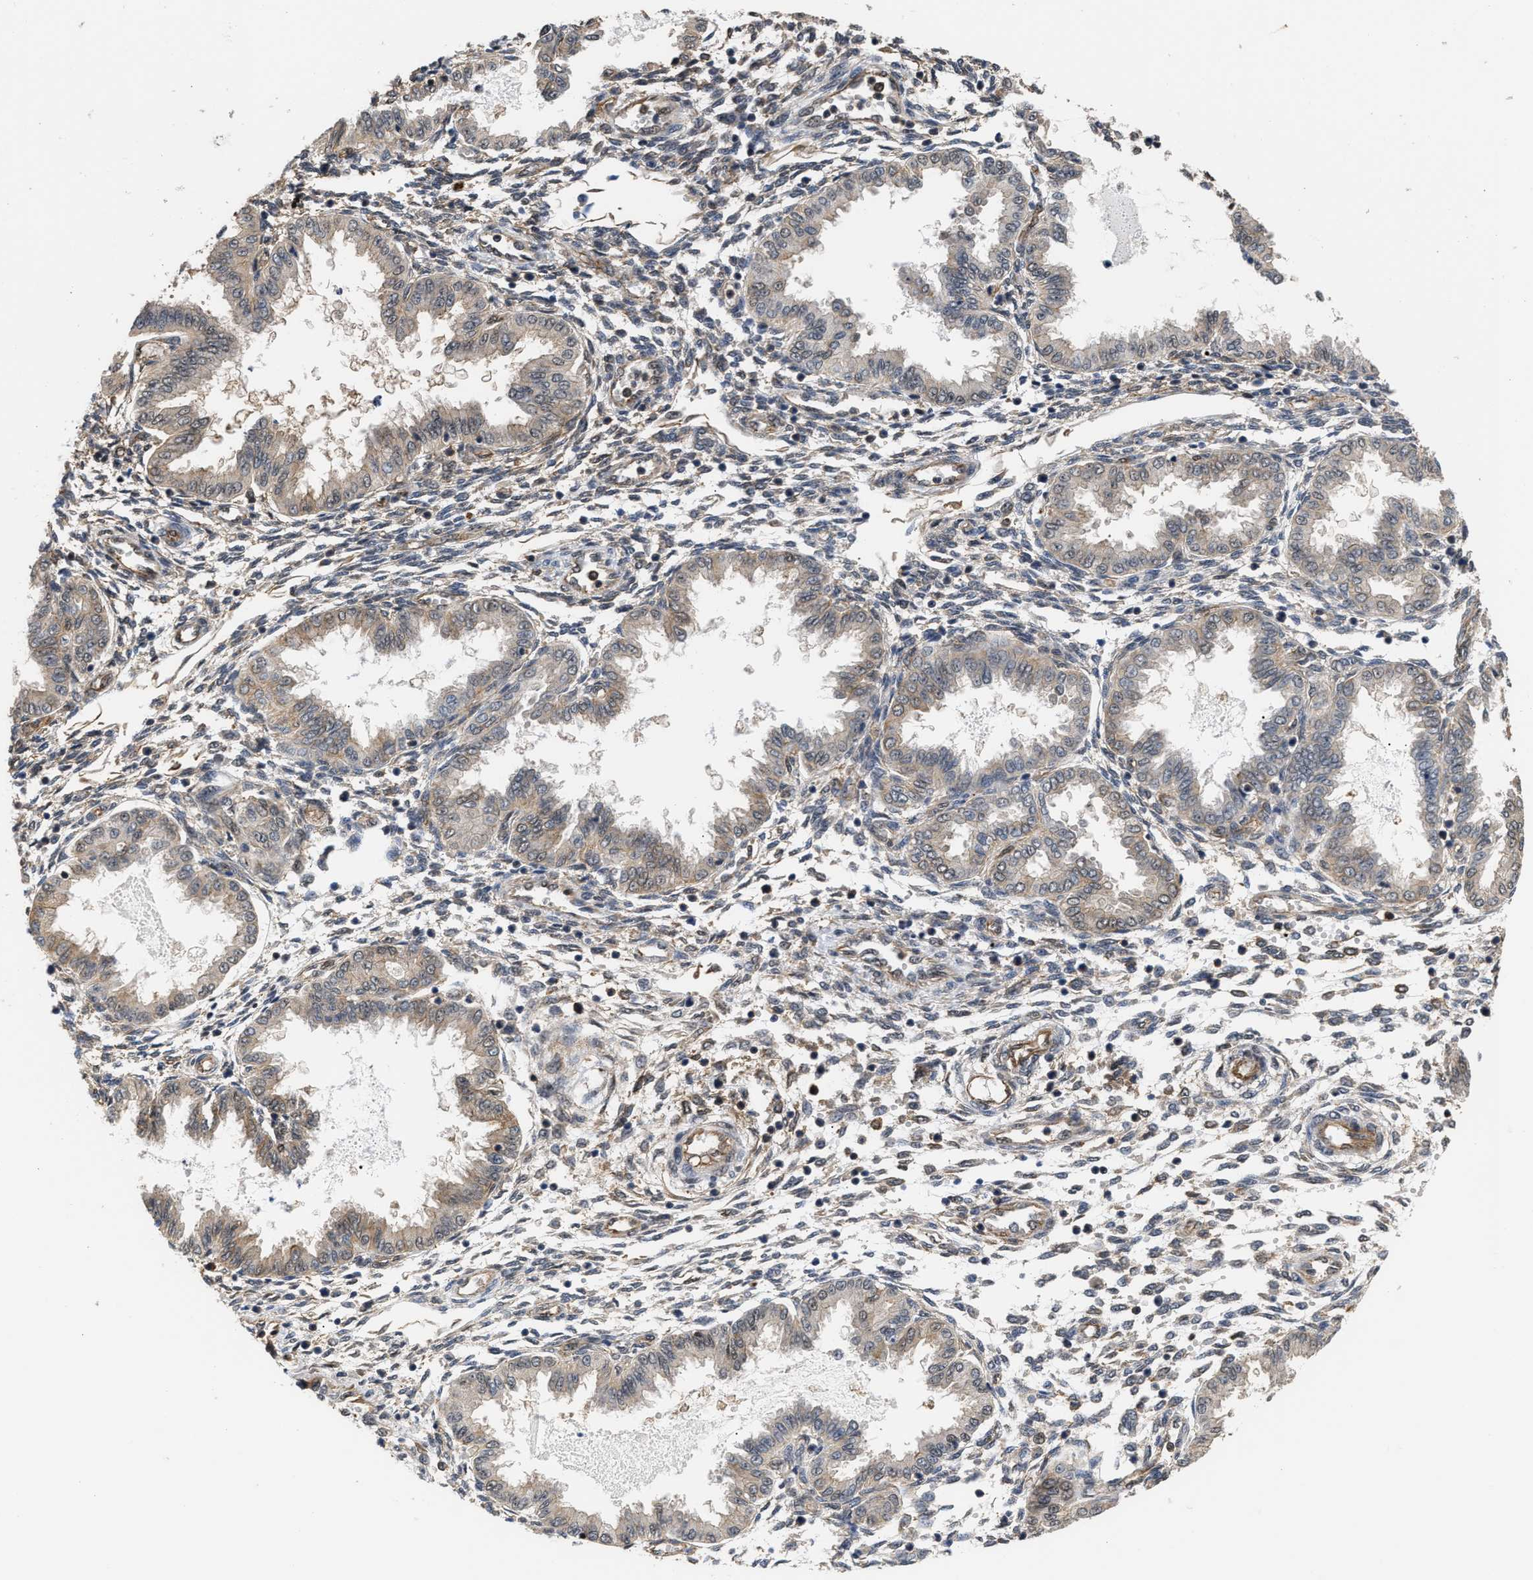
{"staining": {"intensity": "weak", "quantity": "25%-75%", "location": "nuclear"}, "tissue": "endometrium", "cell_type": "Cells in endometrial stroma", "image_type": "normal", "snomed": [{"axis": "morphology", "description": "Normal tissue, NOS"}, {"axis": "topography", "description": "Endometrium"}], "caption": "Immunohistochemical staining of normal human endometrium displays 25%-75% levels of weak nuclear protein staining in approximately 25%-75% of cells in endometrial stroma.", "gene": "SCAI", "patient": {"sex": "female", "age": 33}}